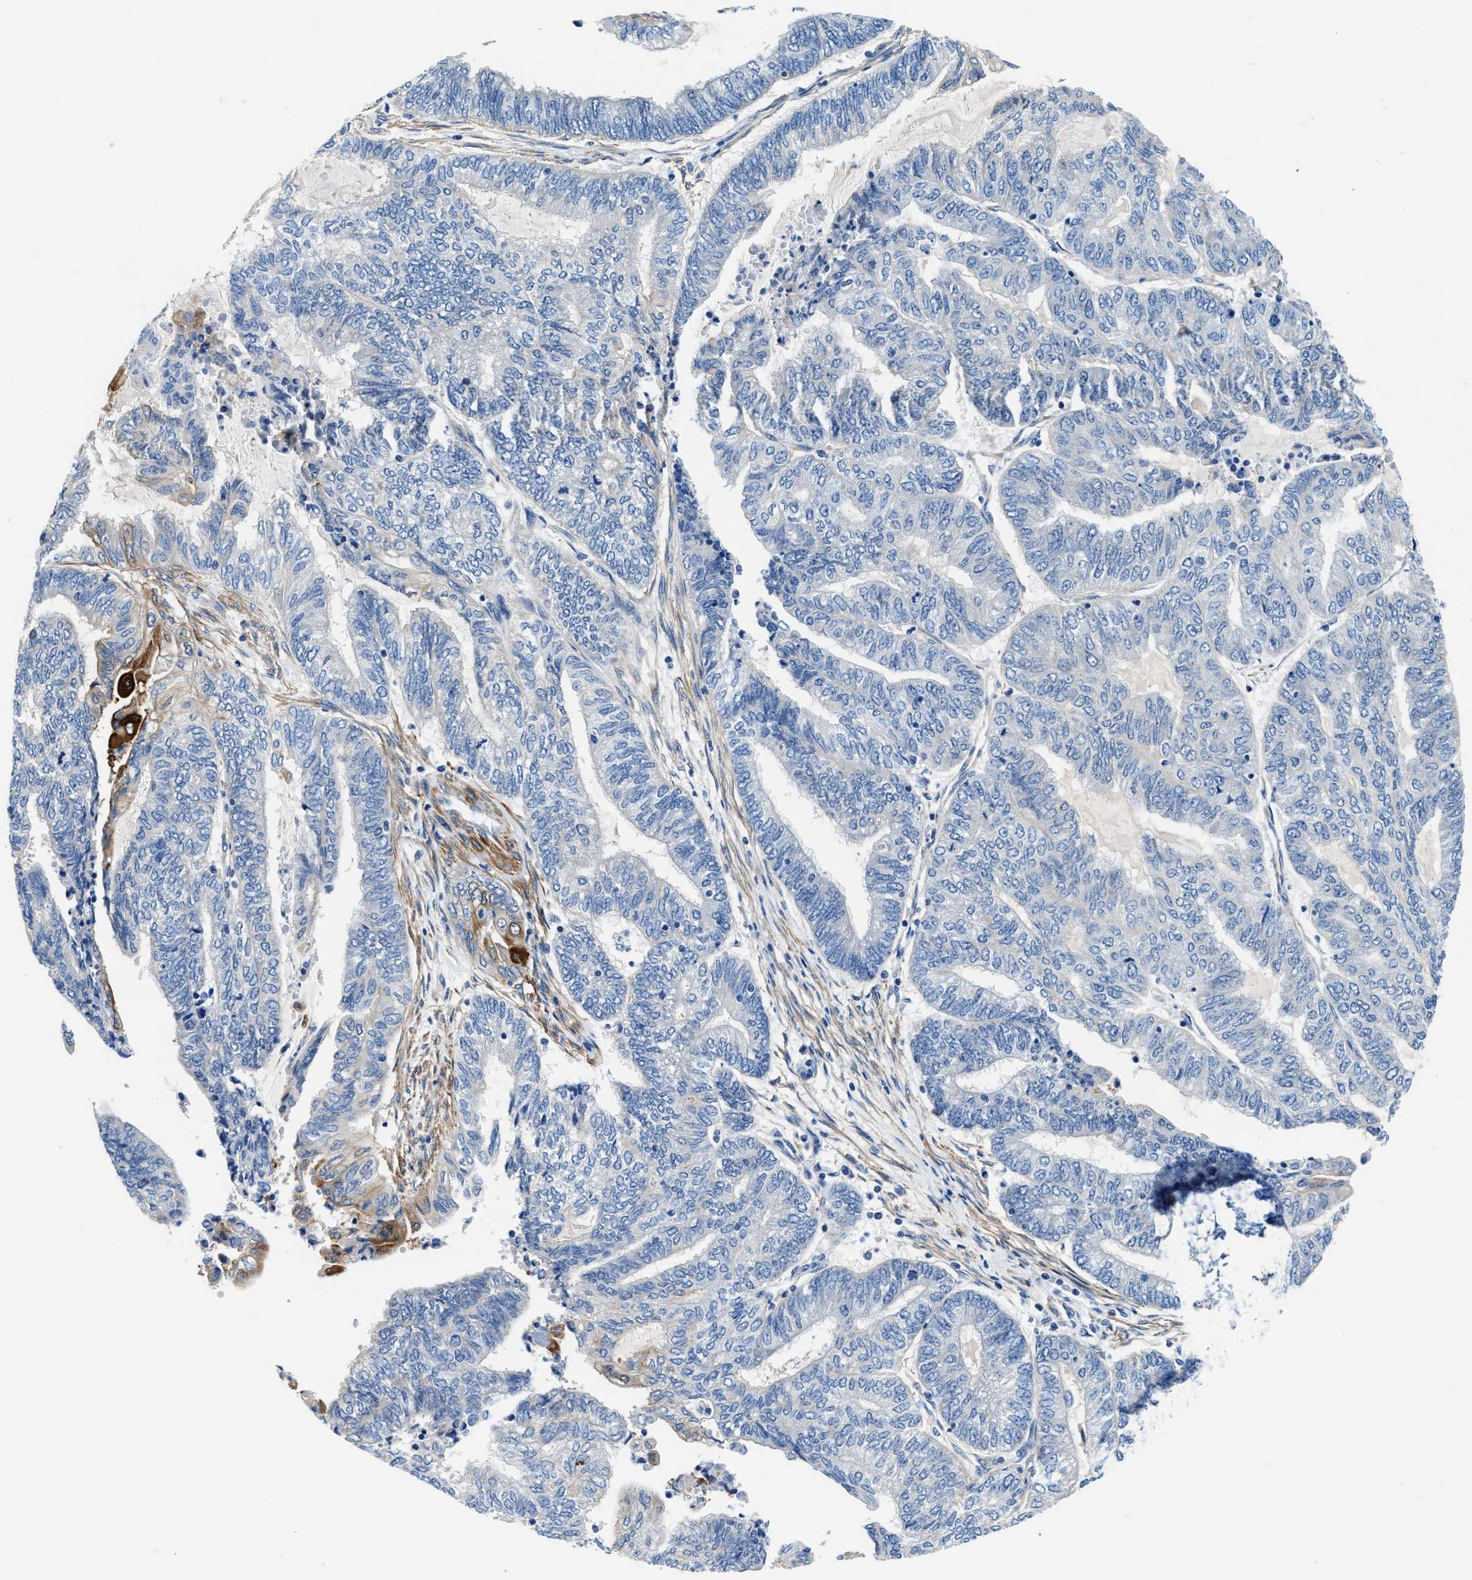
{"staining": {"intensity": "strong", "quantity": "<25%", "location": "cytoplasmic/membranous"}, "tissue": "endometrial cancer", "cell_type": "Tumor cells", "image_type": "cancer", "snomed": [{"axis": "morphology", "description": "Adenocarcinoma, NOS"}, {"axis": "topography", "description": "Uterus"}, {"axis": "topography", "description": "Endometrium"}], "caption": "The histopathology image exhibits immunohistochemical staining of endometrial cancer. There is strong cytoplasmic/membranous expression is identified in approximately <25% of tumor cells.", "gene": "PARG", "patient": {"sex": "female", "age": 70}}